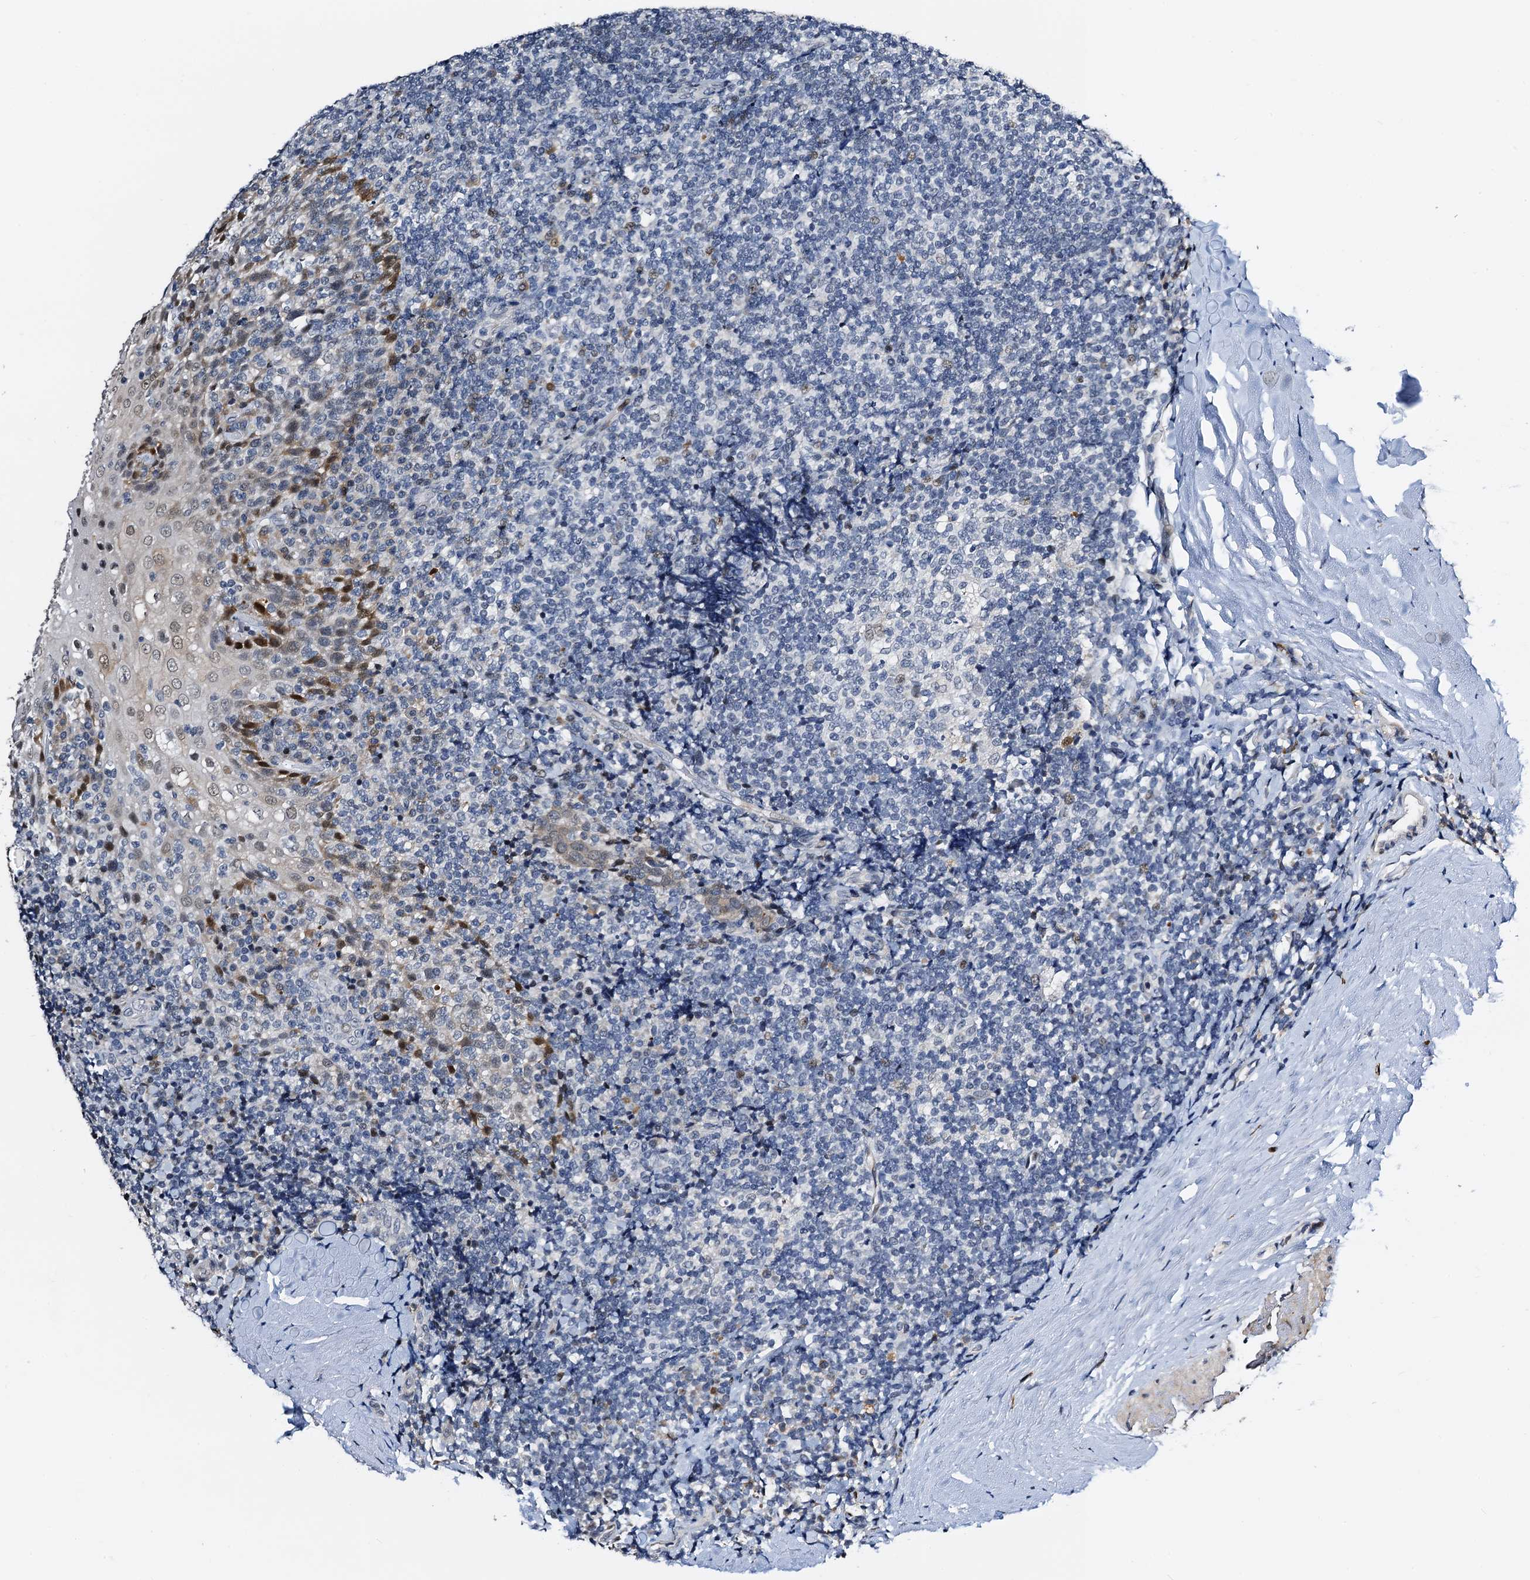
{"staining": {"intensity": "negative", "quantity": "none", "location": "none"}, "tissue": "tonsil", "cell_type": "Germinal center cells", "image_type": "normal", "snomed": [{"axis": "morphology", "description": "Normal tissue, NOS"}, {"axis": "topography", "description": "Tonsil"}], "caption": "The IHC photomicrograph has no significant expression in germinal center cells of tonsil. (IHC, brightfield microscopy, high magnification).", "gene": "FAM222A", "patient": {"sex": "male", "age": 37}}